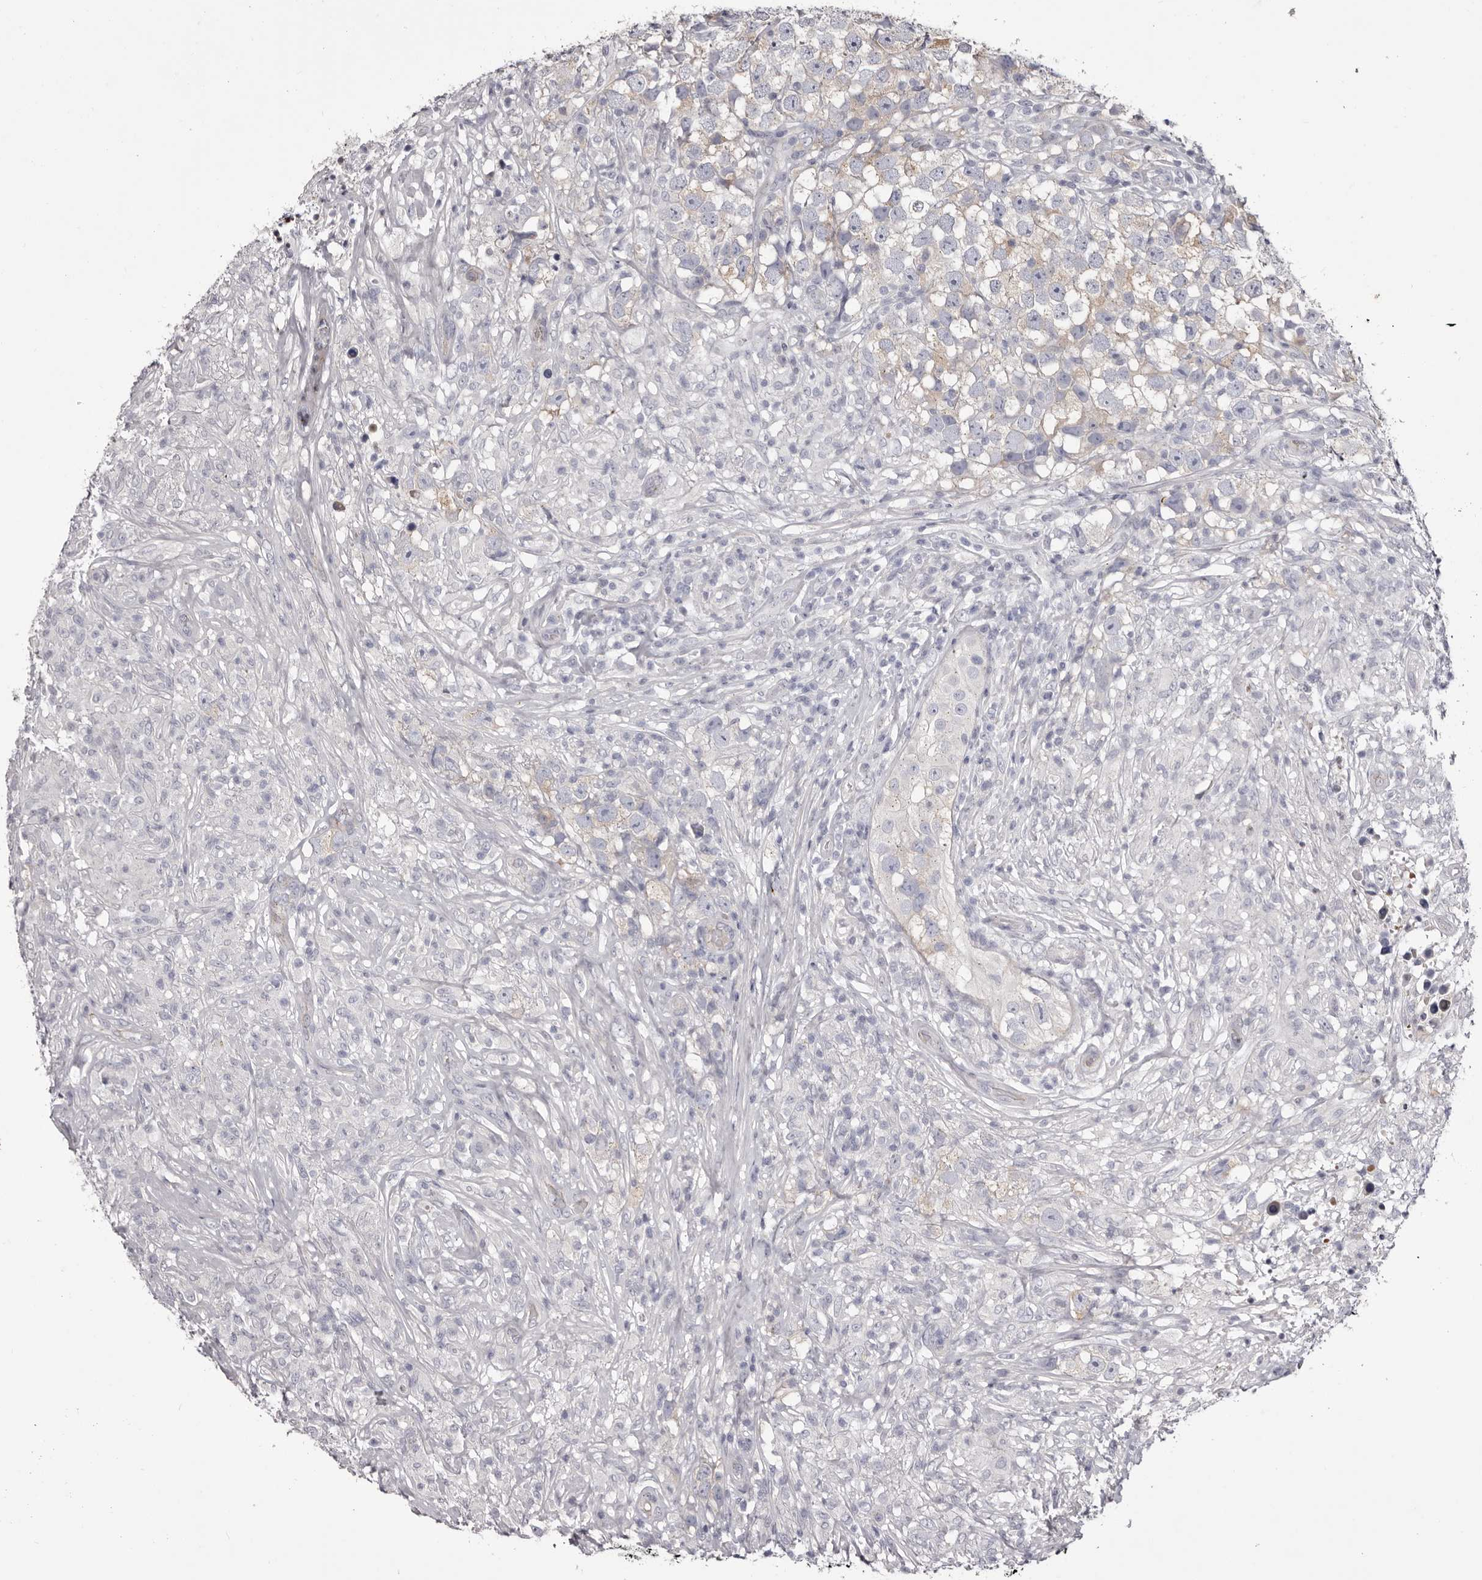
{"staining": {"intensity": "negative", "quantity": "none", "location": "none"}, "tissue": "testis cancer", "cell_type": "Tumor cells", "image_type": "cancer", "snomed": [{"axis": "morphology", "description": "Seminoma, NOS"}, {"axis": "topography", "description": "Testis"}], "caption": "Tumor cells are negative for protein expression in human testis seminoma. The staining was performed using DAB (3,3'-diaminobenzidine) to visualize the protein expression in brown, while the nuclei were stained in blue with hematoxylin (Magnification: 20x).", "gene": "PEG10", "patient": {"sex": "male", "age": 49}}